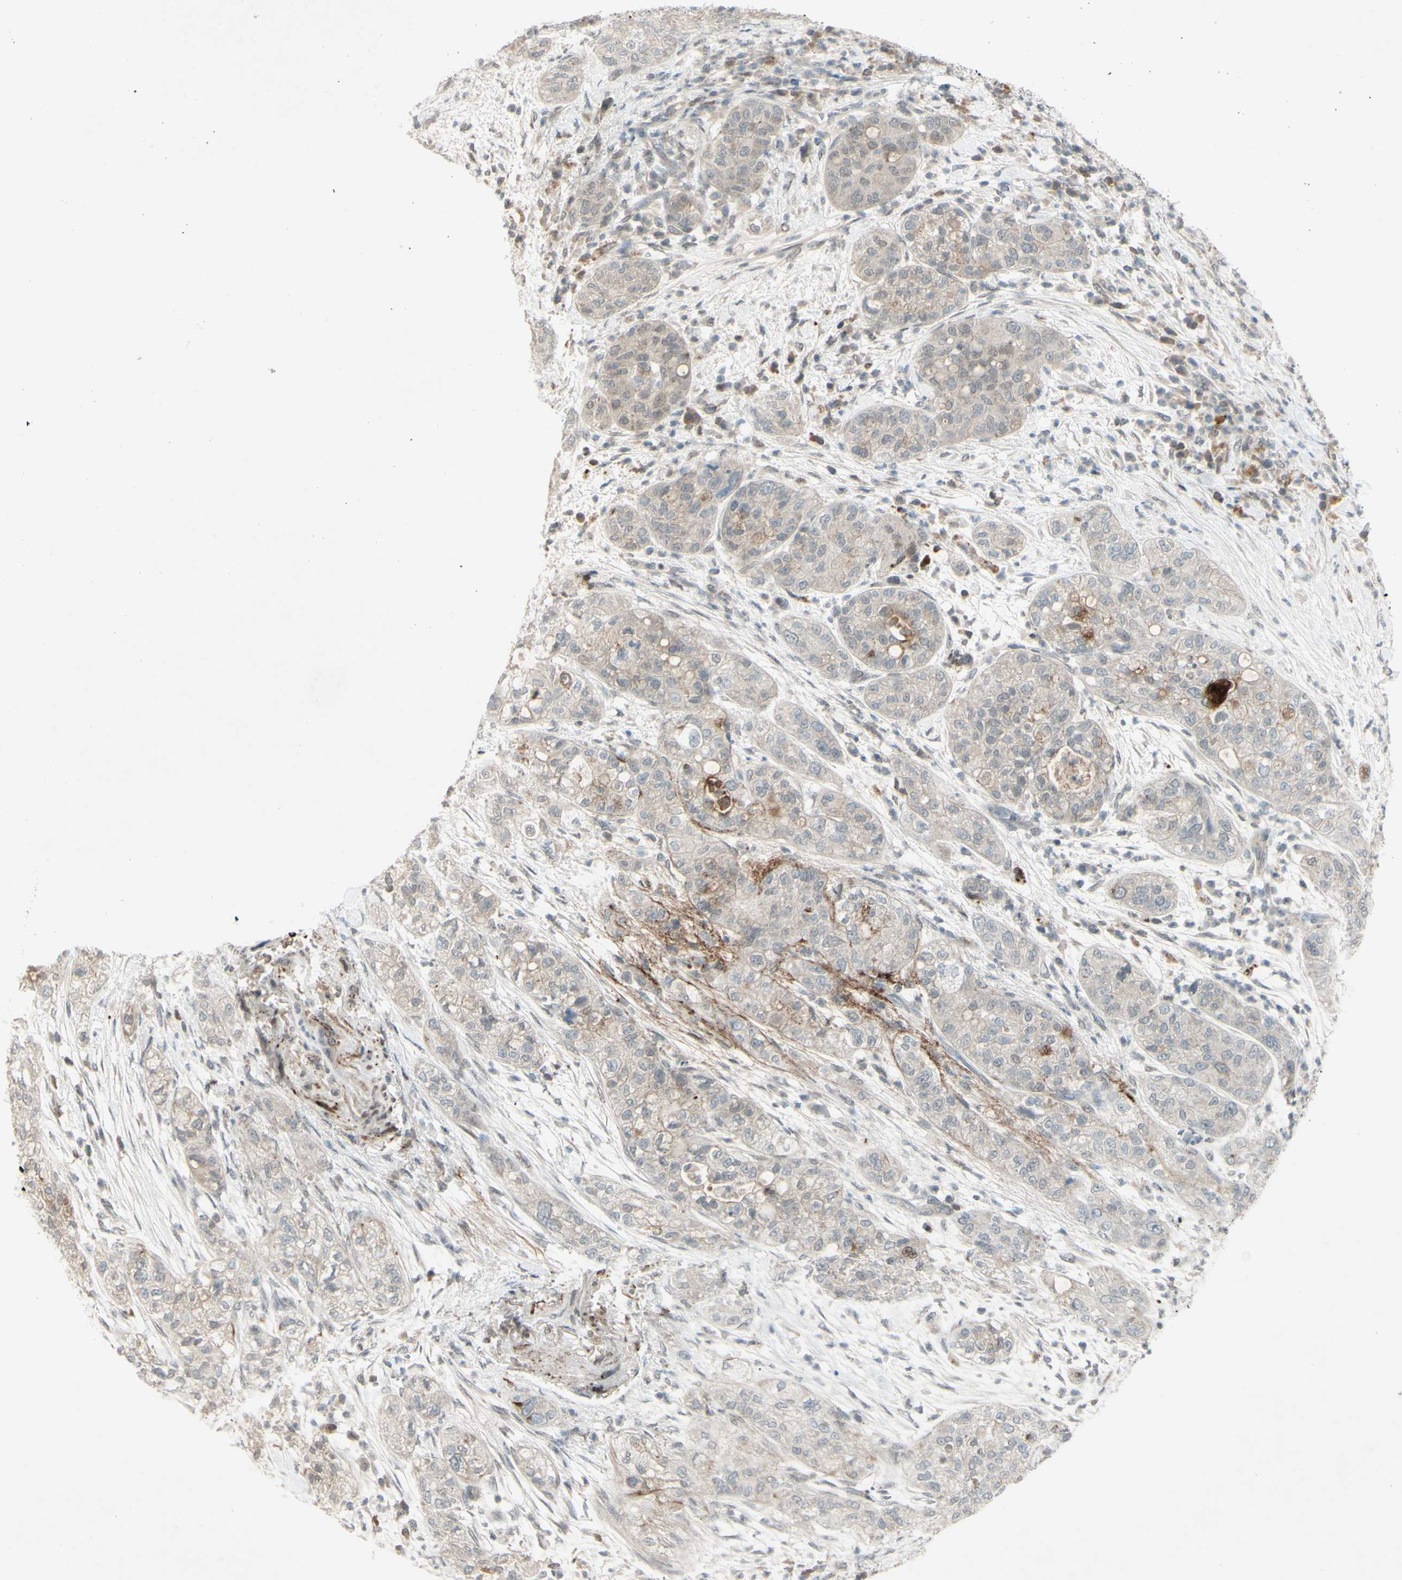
{"staining": {"intensity": "negative", "quantity": "none", "location": "none"}, "tissue": "pancreatic cancer", "cell_type": "Tumor cells", "image_type": "cancer", "snomed": [{"axis": "morphology", "description": "Adenocarcinoma, NOS"}, {"axis": "topography", "description": "Pancreas"}], "caption": "Immunohistochemistry histopathology image of neoplastic tissue: human adenocarcinoma (pancreatic) stained with DAB (3,3'-diaminobenzidine) demonstrates no significant protein staining in tumor cells.", "gene": "FGFR2", "patient": {"sex": "female", "age": 78}}